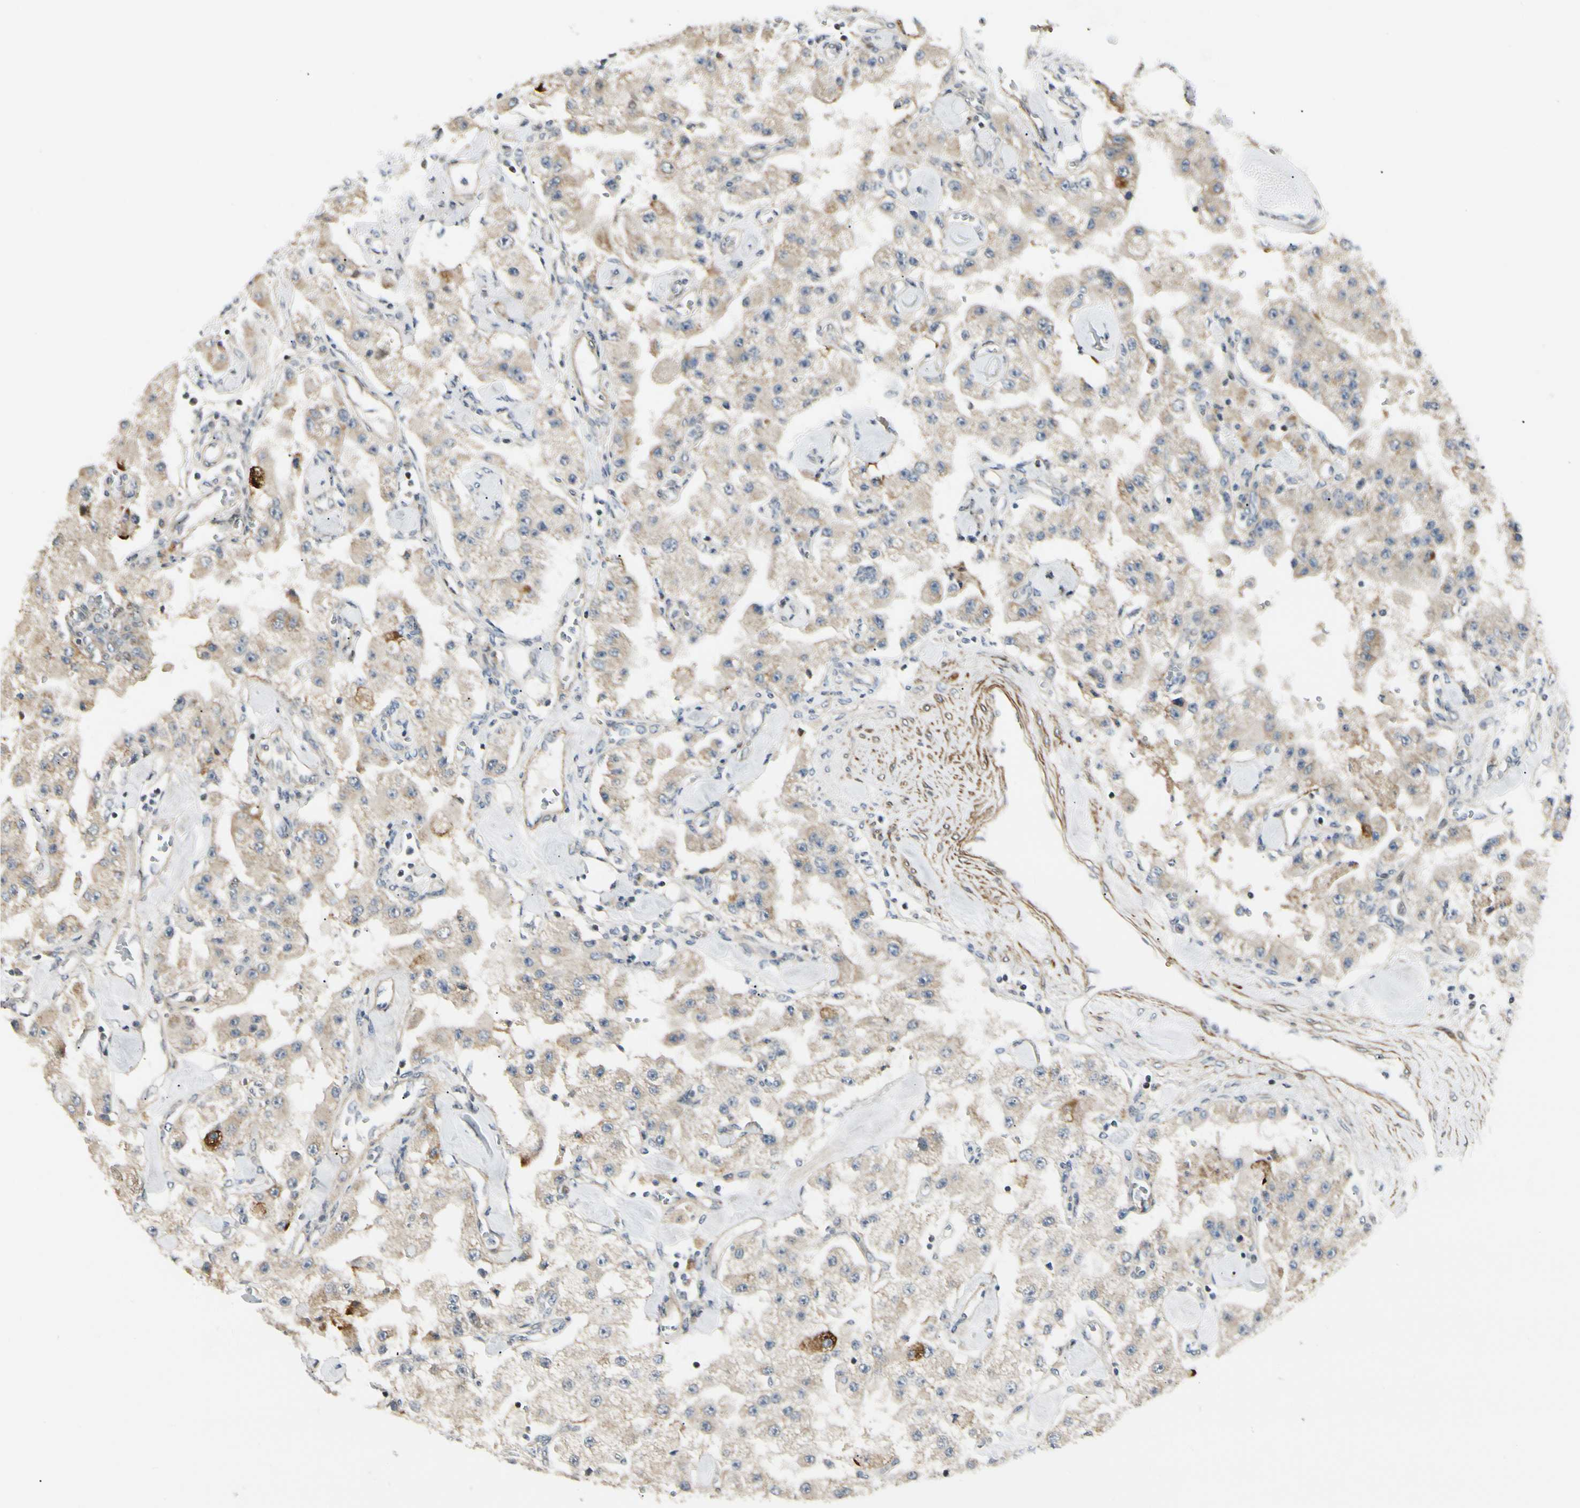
{"staining": {"intensity": "weak", "quantity": ">75%", "location": "cytoplasmic/membranous"}, "tissue": "carcinoid", "cell_type": "Tumor cells", "image_type": "cancer", "snomed": [{"axis": "morphology", "description": "Carcinoid, malignant, NOS"}, {"axis": "topography", "description": "Pancreas"}], "caption": "Weak cytoplasmic/membranous expression for a protein is appreciated in approximately >75% of tumor cells of malignant carcinoid using IHC.", "gene": "P4HA3", "patient": {"sex": "male", "age": 41}}